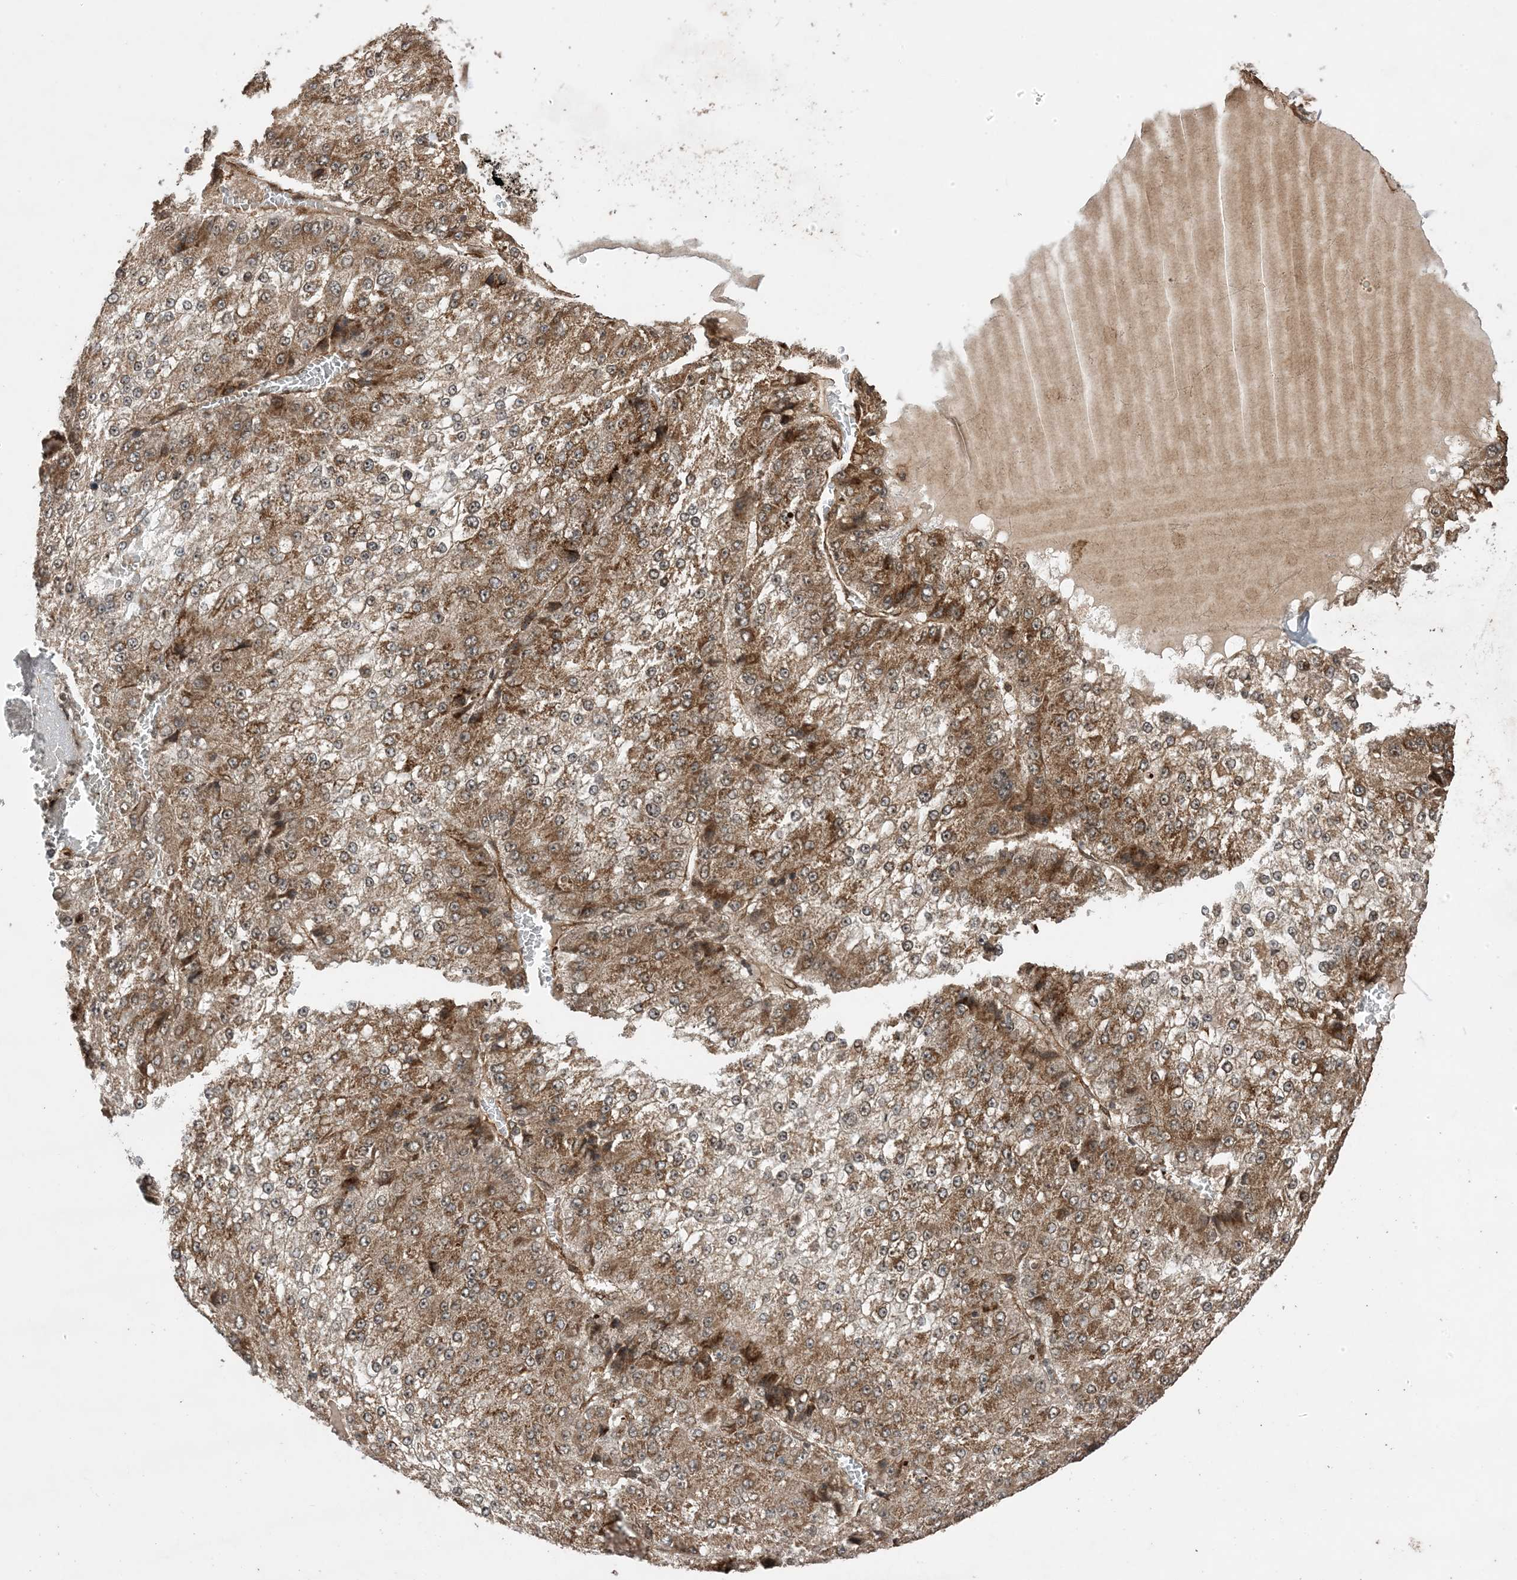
{"staining": {"intensity": "moderate", "quantity": ">75%", "location": "cytoplasmic/membranous"}, "tissue": "liver cancer", "cell_type": "Tumor cells", "image_type": "cancer", "snomed": [{"axis": "morphology", "description": "Carcinoma, Hepatocellular, NOS"}, {"axis": "topography", "description": "Liver"}], "caption": "High-magnification brightfield microscopy of hepatocellular carcinoma (liver) stained with DAB (3,3'-diaminobenzidine) (brown) and counterstained with hematoxylin (blue). tumor cells exhibit moderate cytoplasmic/membranous staining is seen in about>75% of cells.", "gene": "ZNF511", "patient": {"sex": "female", "age": 73}}